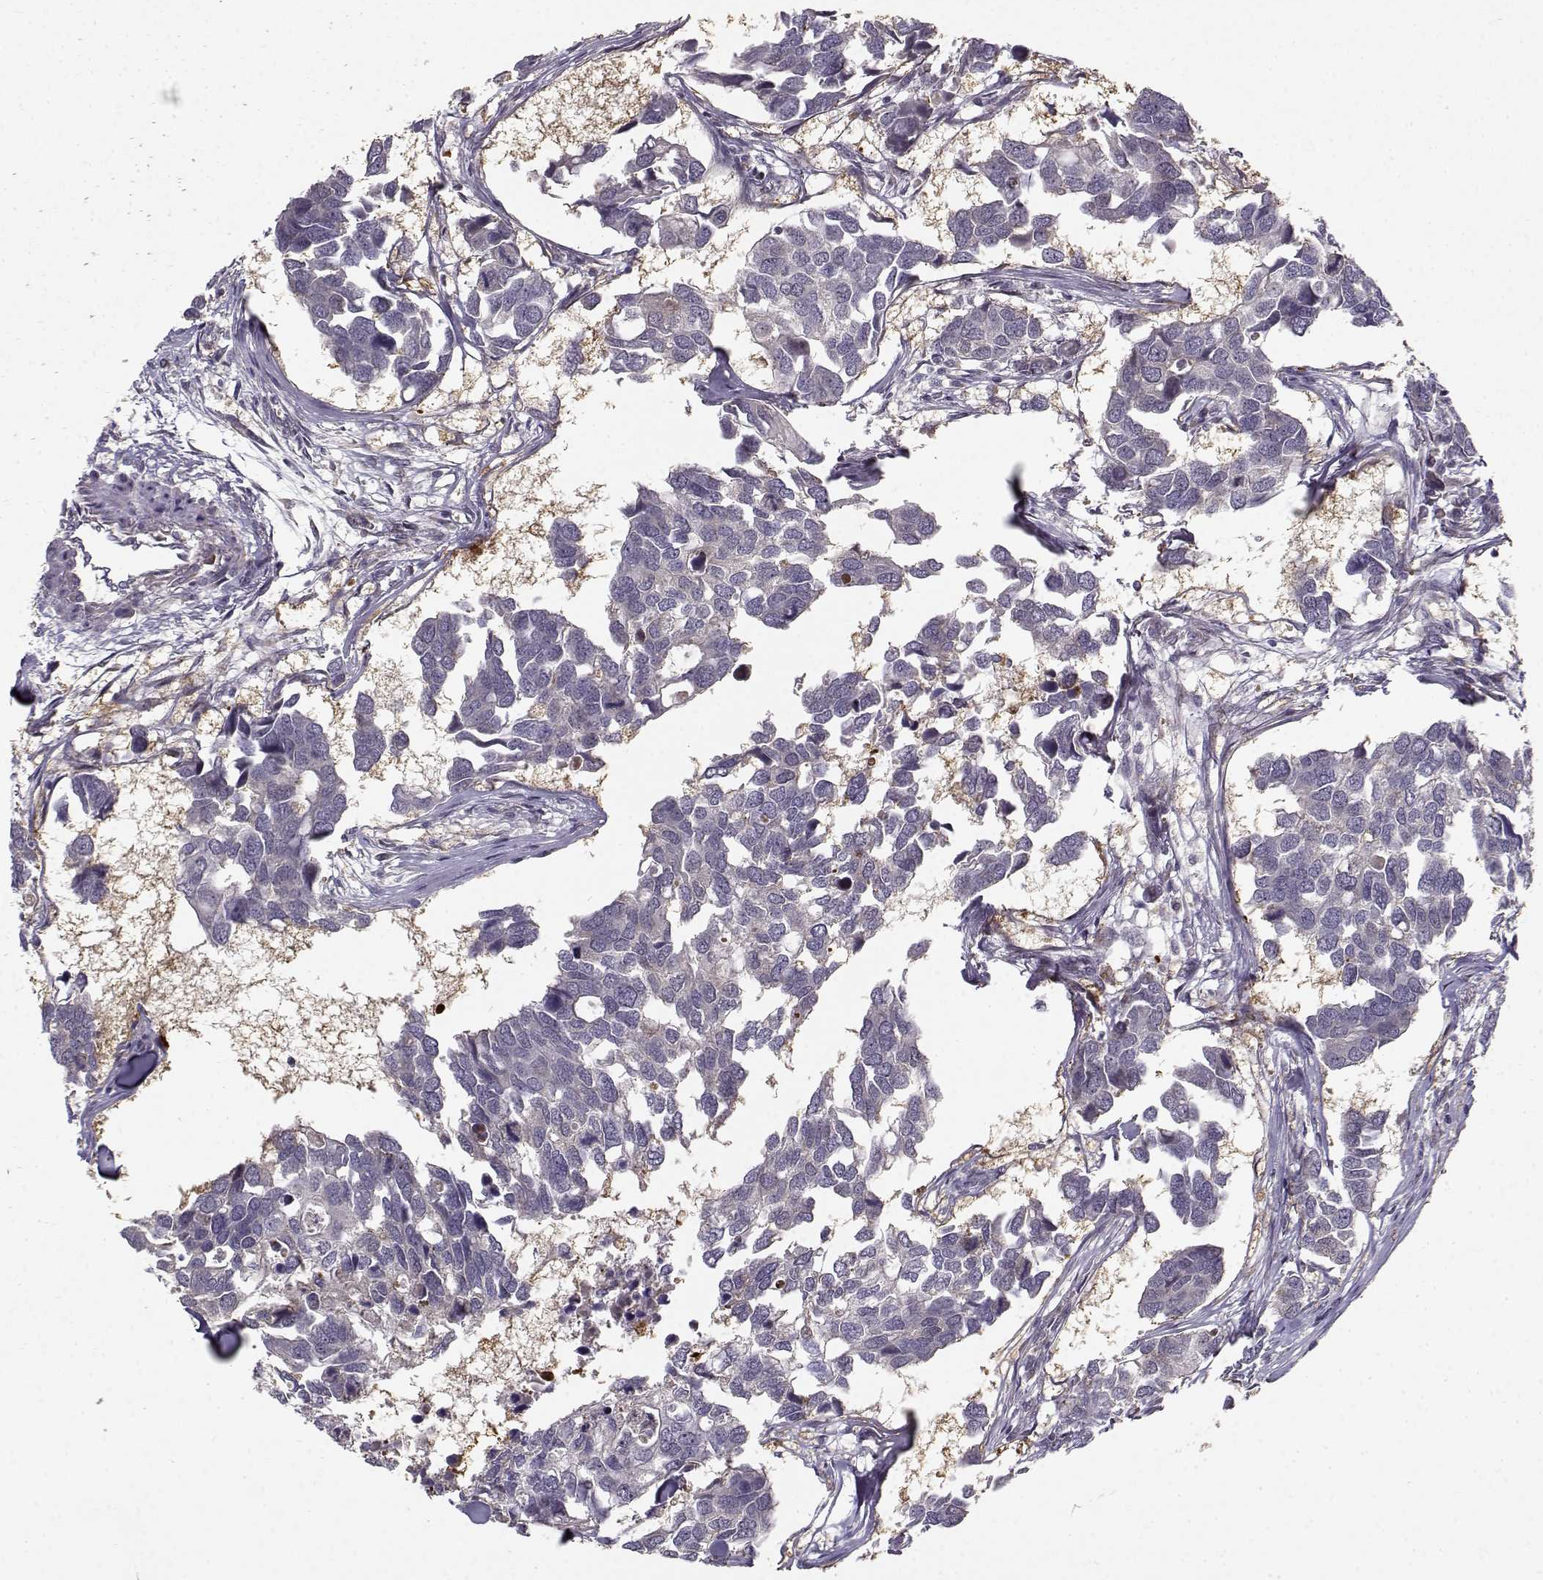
{"staining": {"intensity": "negative", "quantity": "none", "location": "none"}, "tissue": "breast cancer", "cell_type": "Tumor cells", "image_type": "cancer", "snomed": [{"axis": "morphology", "description": "Duct carcinoma"}, {"axis": "topography", "description": "Breast"}], "caption": "Immunohistochemistry micrograph of breast invasive ductal carcinoma stained for a protein (brown), which displays no positivity in tumor cells.", "gene": "RGS9BP", "patient": {"sex": "female", "age": 83}}